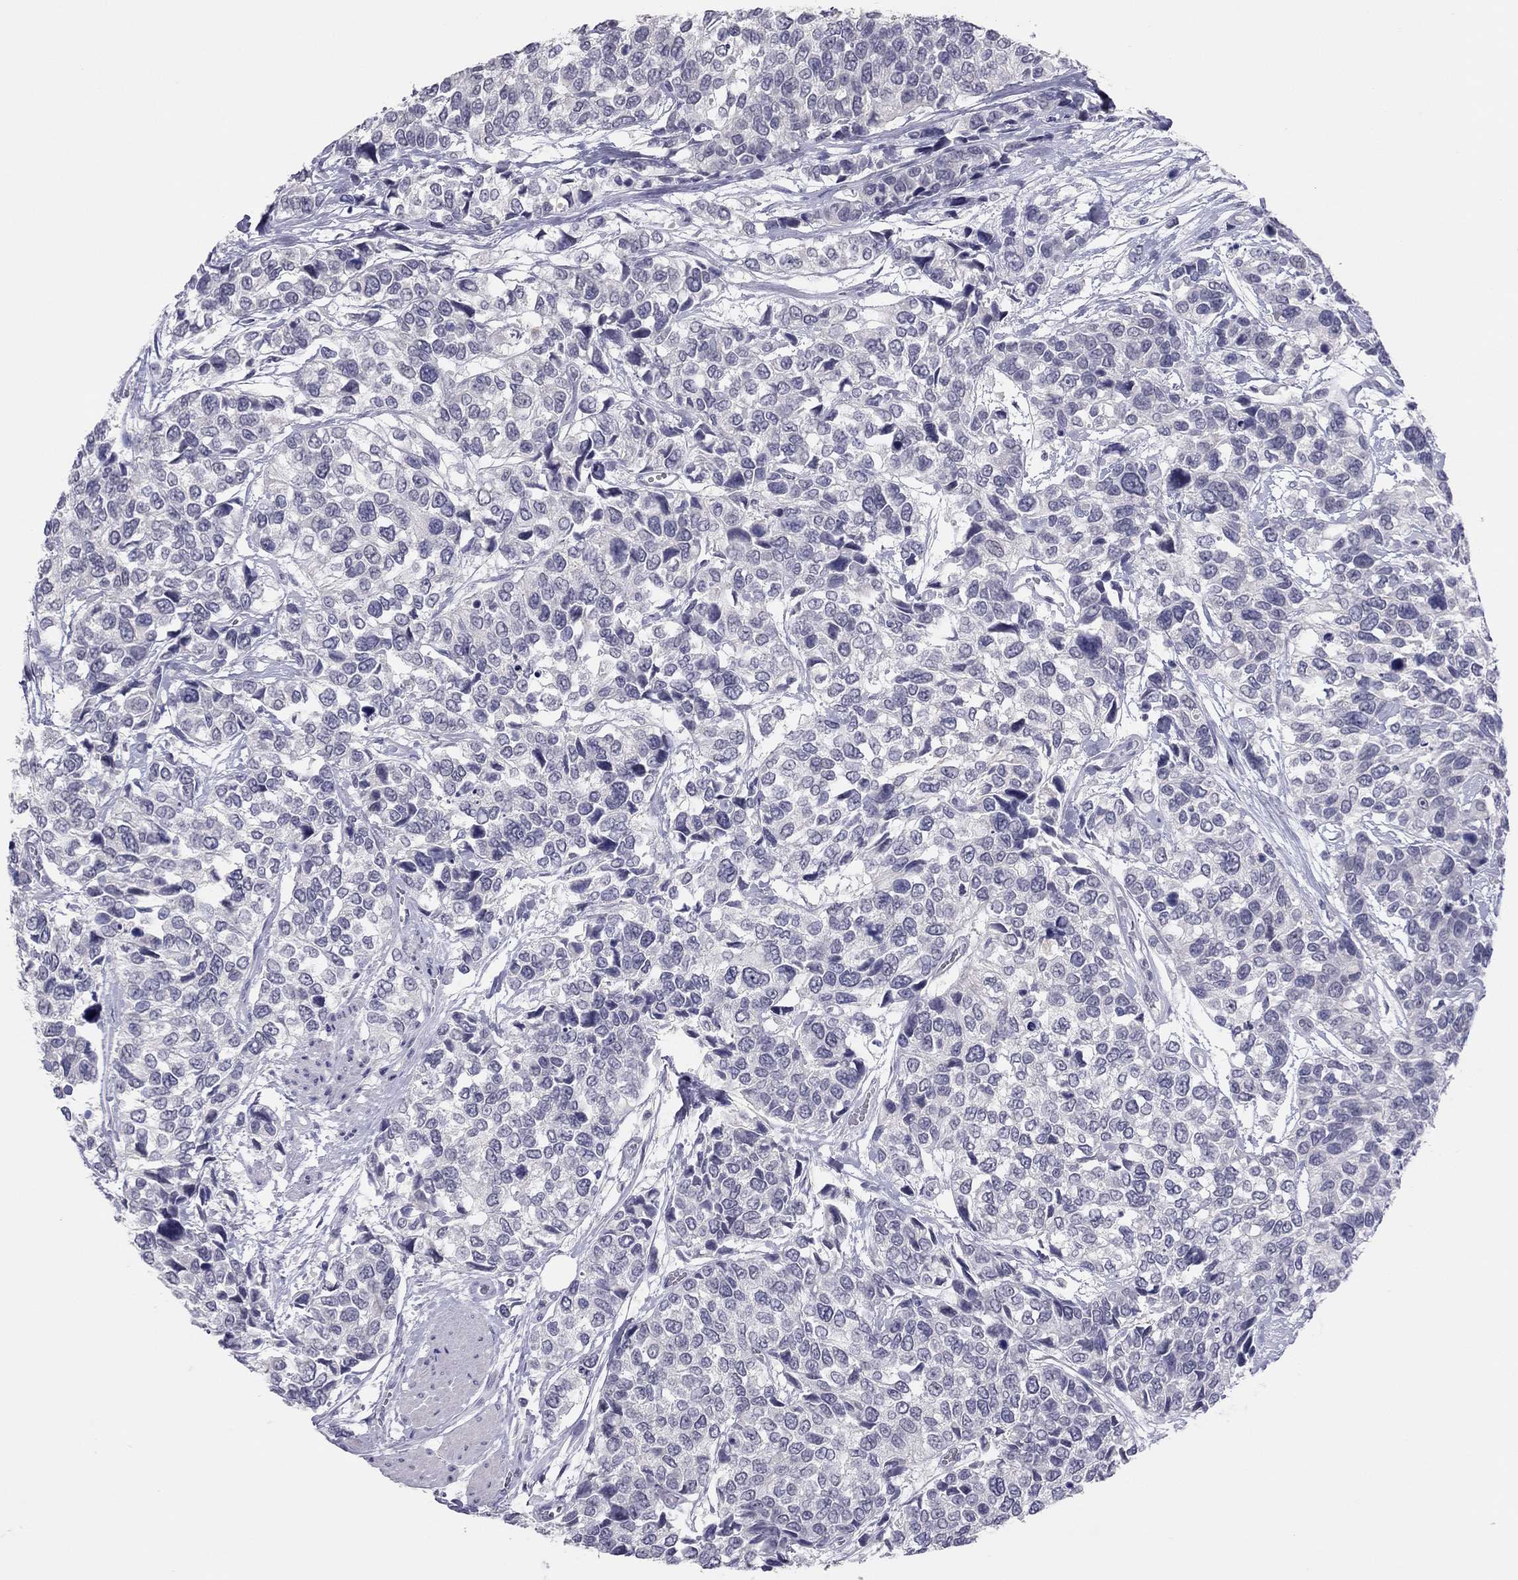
{"staining": {"intensity": "negative", "quantity": "none", "location": "none"}, "tissue": "urothelial cancer", "cell_type": "Tumor cells", "image_type": "cancer", "snomed": [{"axis": "morphology", "description": "Urothelial carcinoma, High grade"}, {"axis": "topography", "description": "Urinary bladder"}], "caption": "This image is of urothelial cancer stained with immunohistochemistry to label a protein in brown with the nuclei are counter-stained blue. There is no positivity in tumor cells.", "gene": "ADORA2A", "patient": {"sex": "male", "age": 77}}